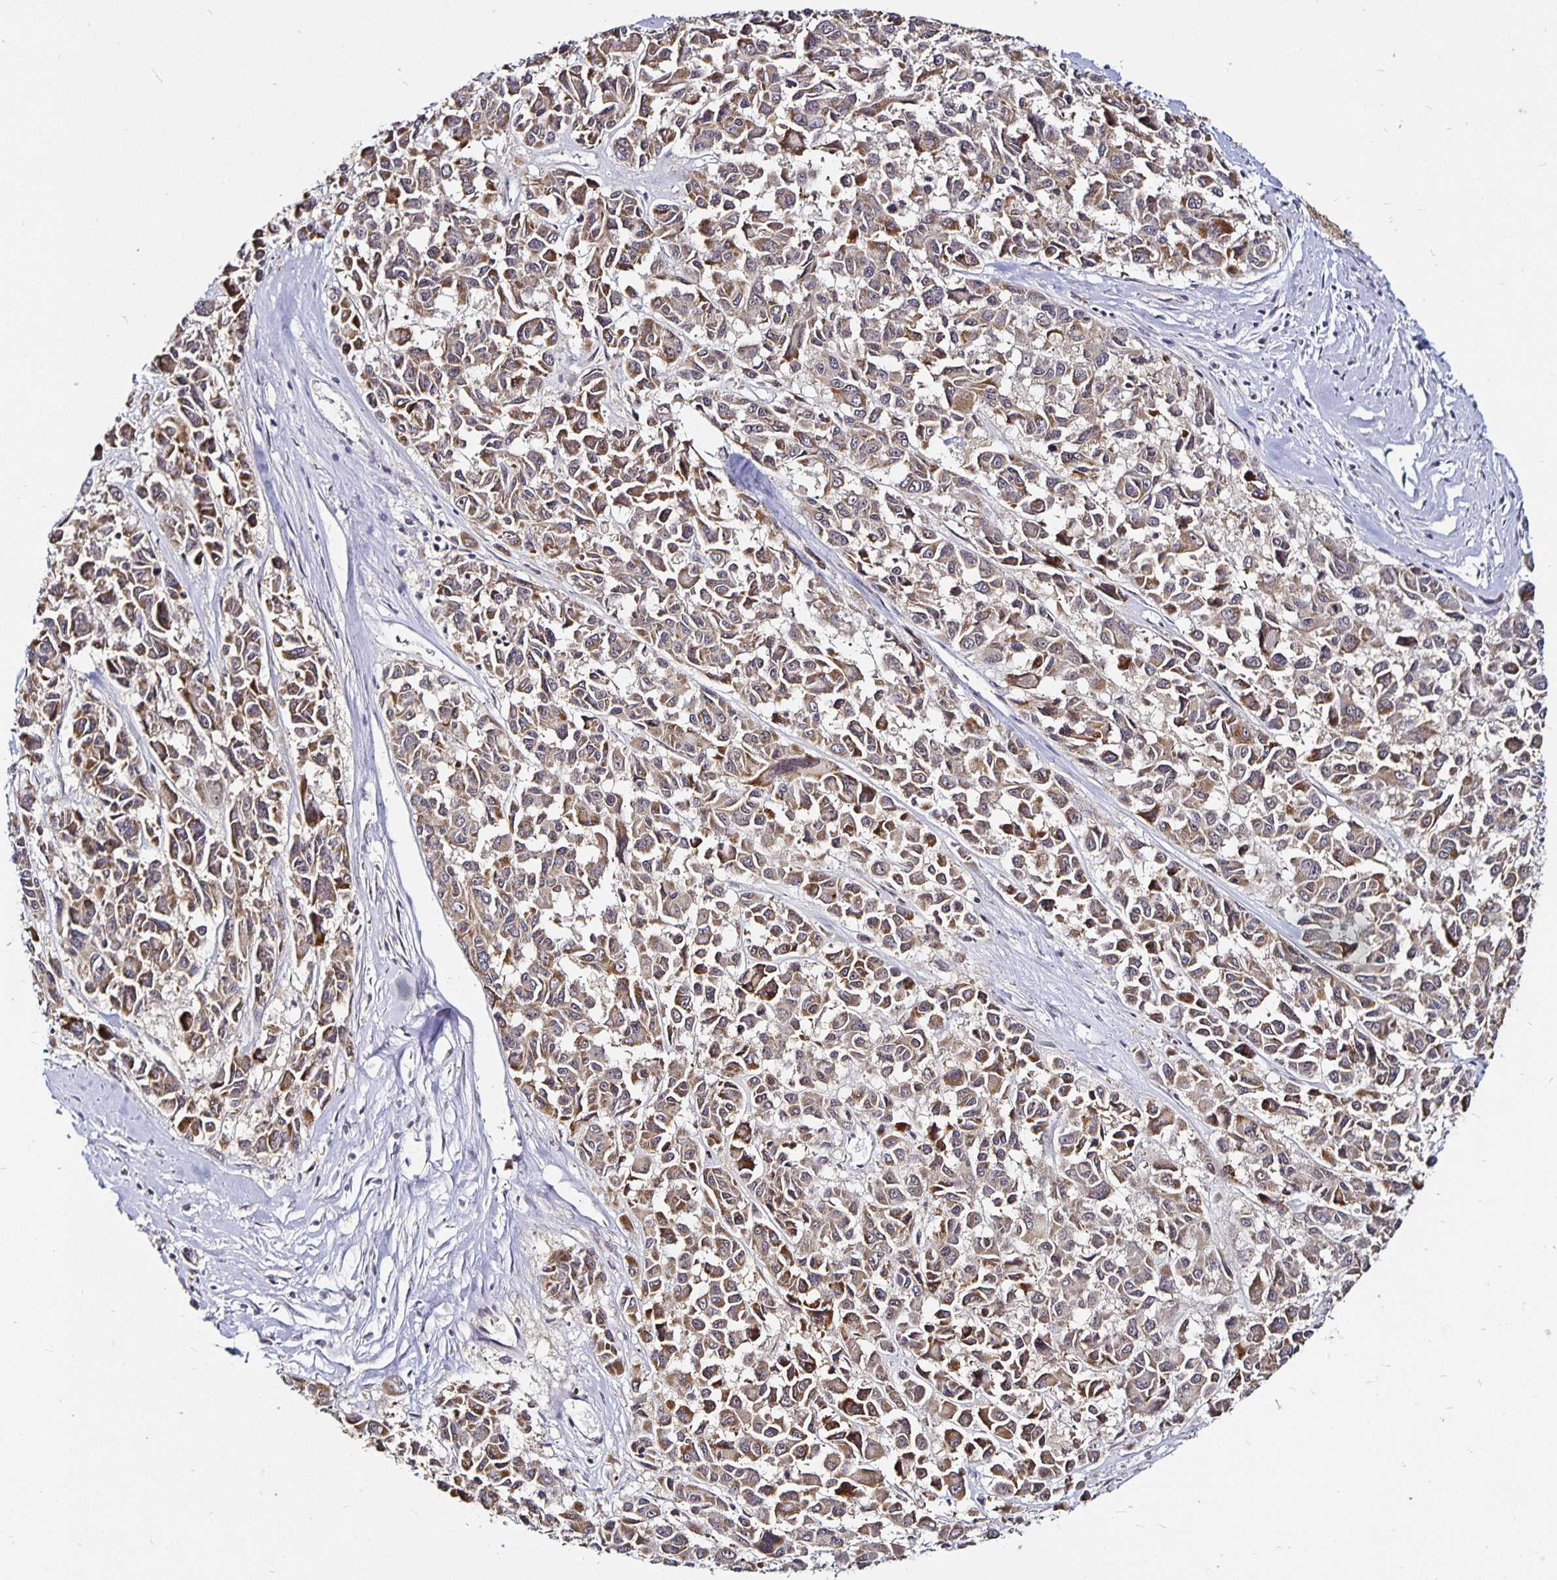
{"staining": {"intensity": "strong", "quantity": "25%-75%", "location": "cytoplasmic/membranous"}, "tissue": "melanoma", "cell_type": "Tumor cells", "image_type": "cancer", "snomed": [{"axis": "morphology", "description": "Malignant melanoma, NOS"}, {"axis": "topography", "description": "Skin"}], "caption": "Protein staining displays strong cytoplasmic/membranous expression in approximately 25%-75% of tumor cells in malignant melanoma. (IHC, brightfield microscopy, high magnification).", "gene": "CYP27A1", "patient": {"sex": "female", "age": 66}}